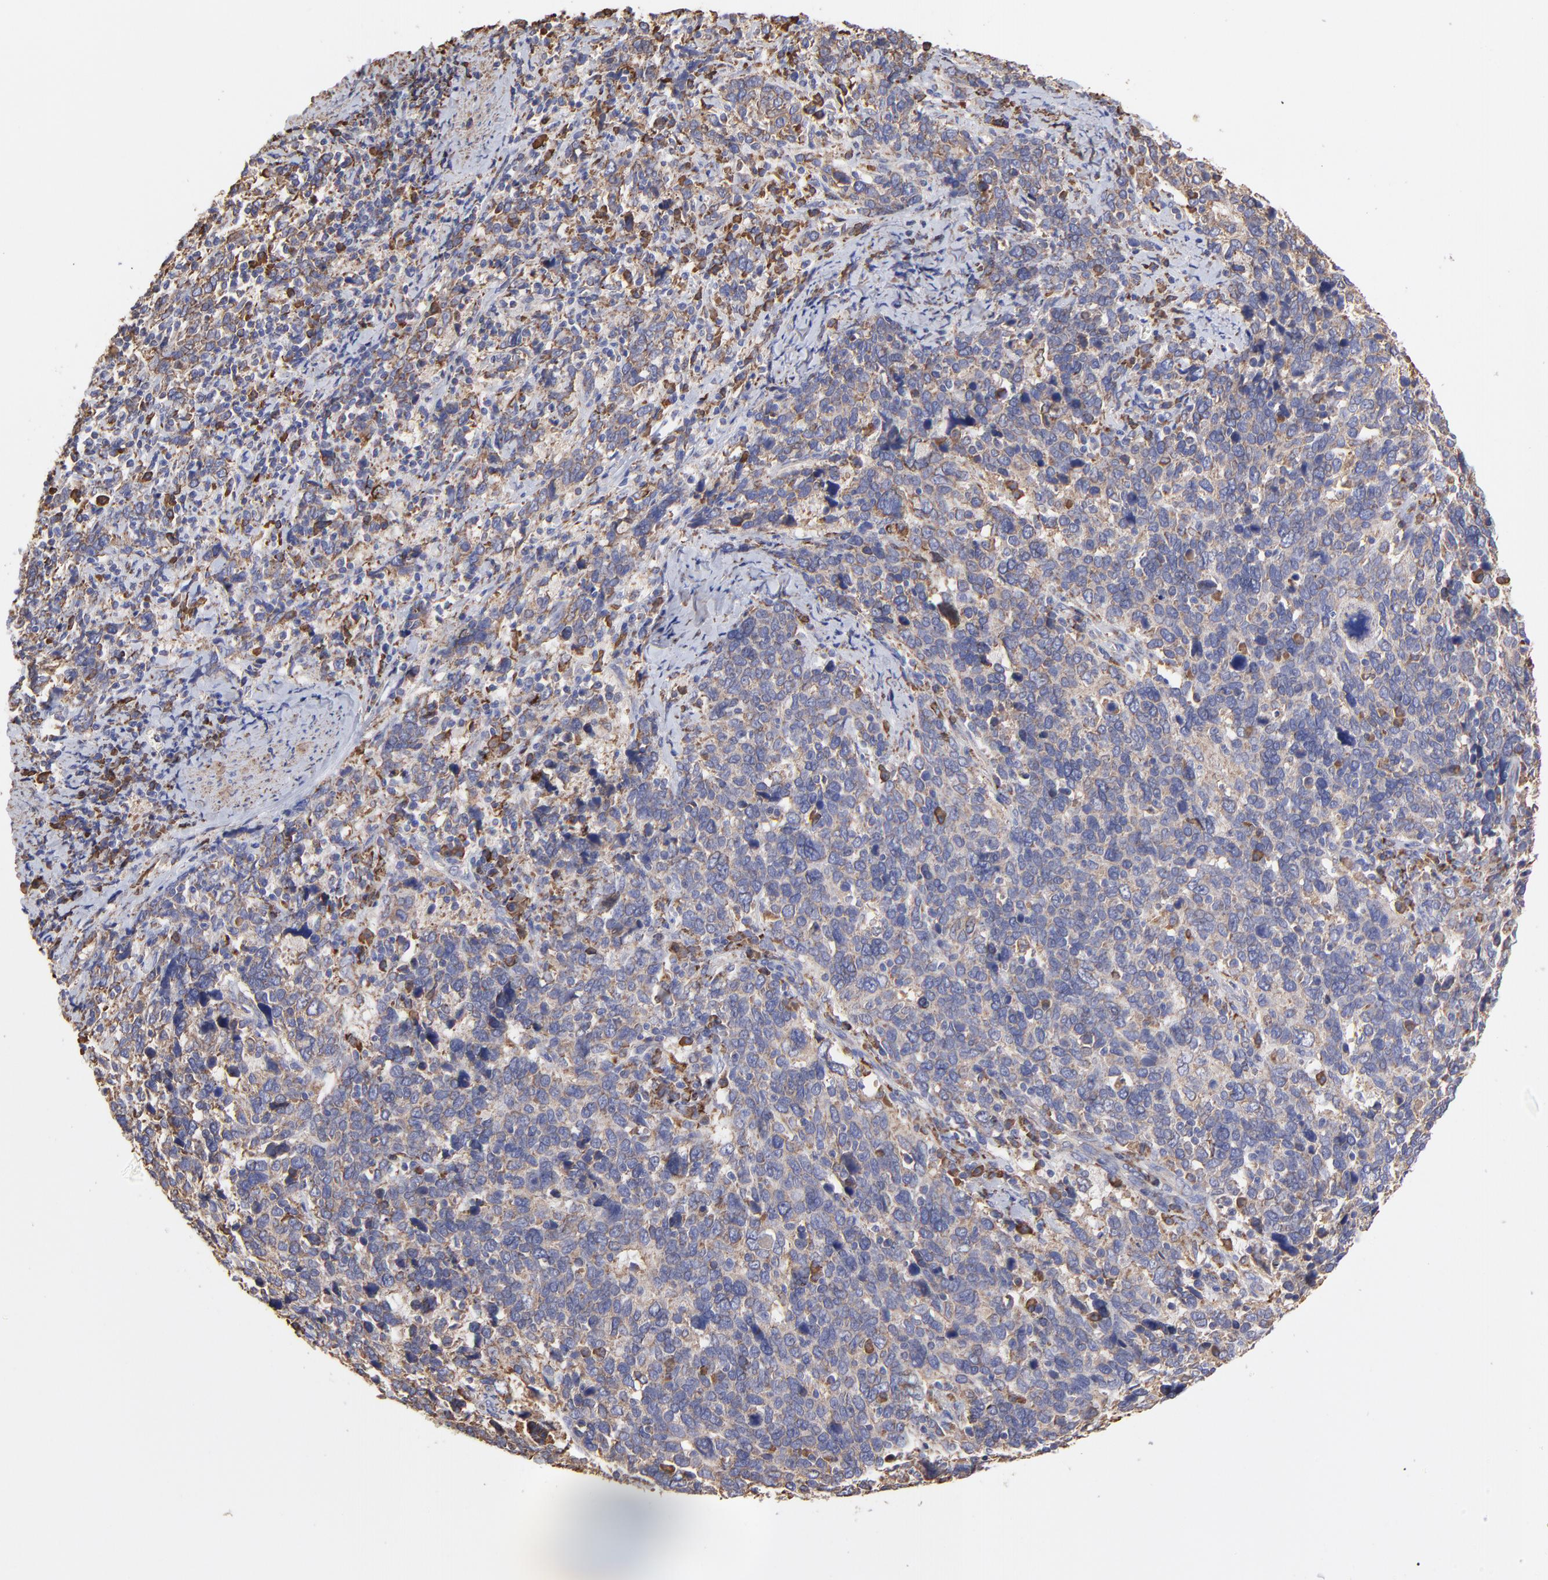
{"staining": {"intensity": "weak", "quantity": "<25%", "location": "cytoplasmic/membranous"}, "tissue": "cervical cancer", "cell_type": "Tumor cells", "image_type": "cancer", "snomed": [{"axis": "morphology", "description": "Squamous cell carcinoma, NOS"}, {"axis": "topography", "description": "Cervix"}], "caption": "There is no significant staining in tumor cells of cervical cancer (squamous cell carcinoma).", "gene": "PFKM", "patient": {"sex": "female", "age": 41}}